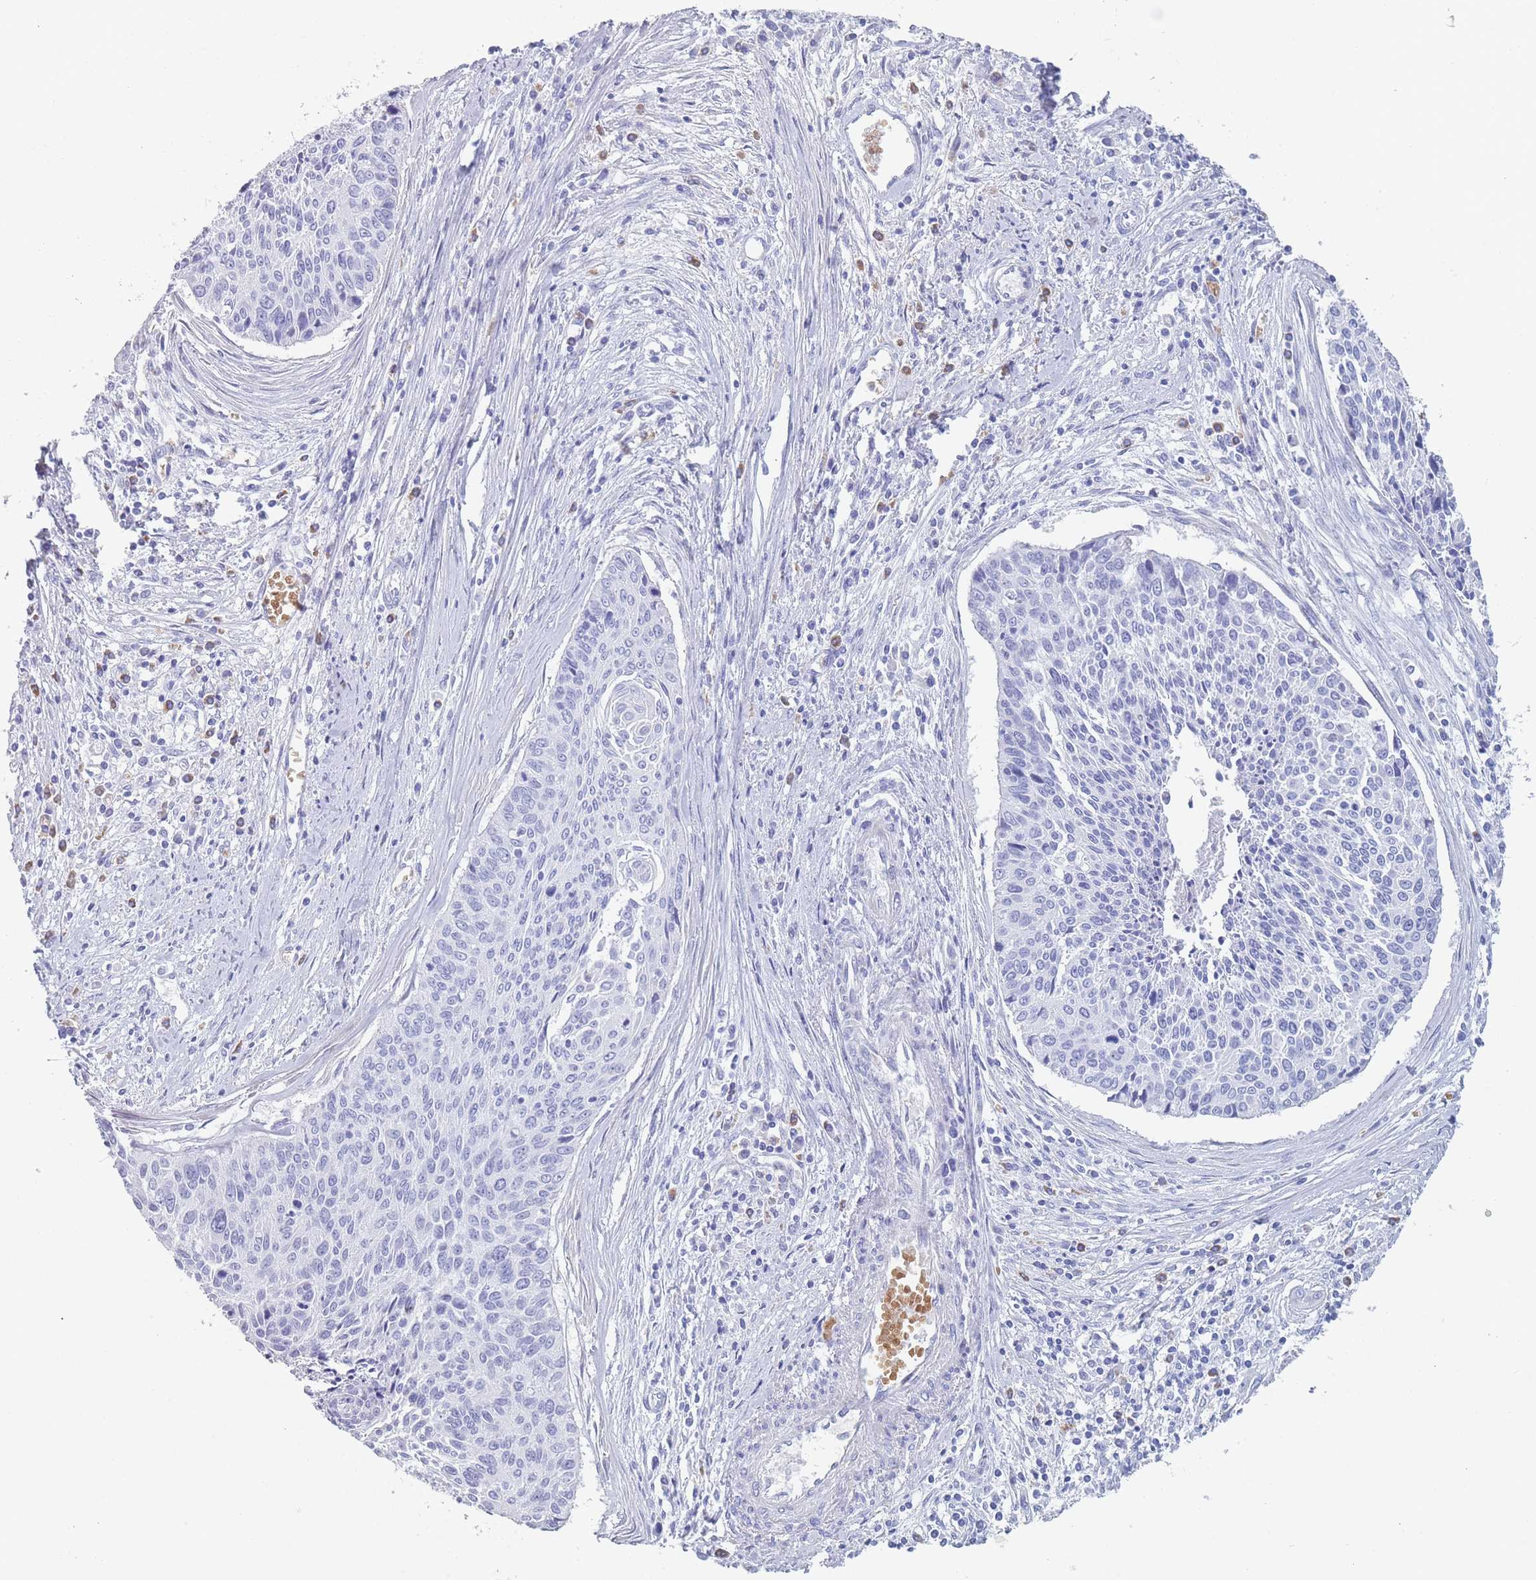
{"staining": {"intensity": "negative", "quantity": "none", "location": "none"}, "tissue": "cervical cancer", "cell_type": "Tumor cells", "image_type": "cancer", "snomed": [{"axis": "morphology", "description": "Squamous cell carcinoma, NOS"}, {"axis": "topography", "description": "Cervix"}], "caption": "A photomicrograph of cervical cancer (squamous cell carcinoma) stained for a protein shows no brown staining in tumor cells.", "gene": "OR5D16", "patient": {"sex": "female", "age": 55}}